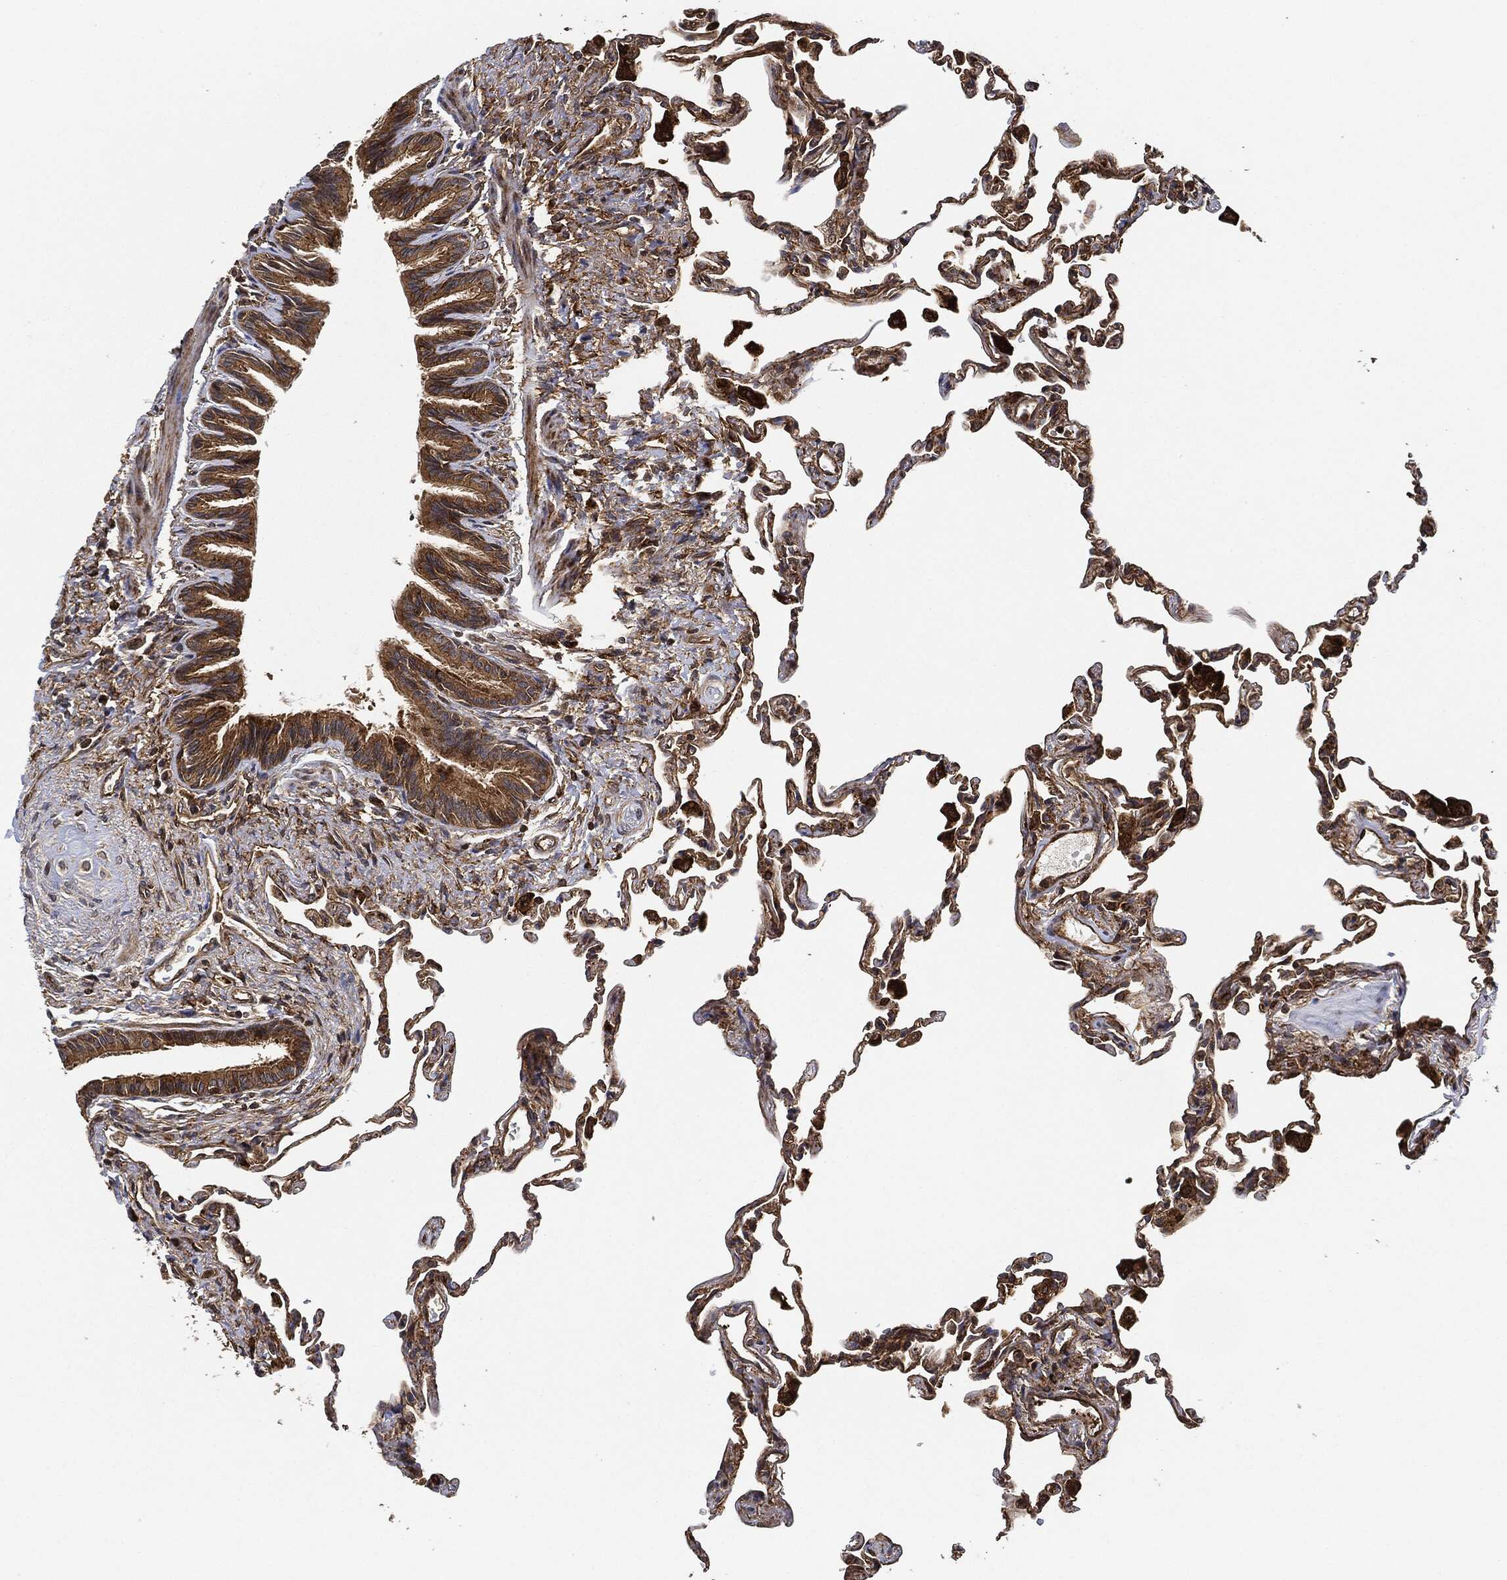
{"staining": {"intensity": "strong", "quantity": ">75%", "location": "cytoplasmic/membranous"}, "tissue": "lung", "cell_type": "Alveolar cells", "image_type": "normal", "snomed": [{"axis": "morphology", "description": "Normal tissue, NOS"}, {"axis": "topography", "description": "Lung"}], "caption": "The micrograph demonstrates staining of normal lung, revealing strong cytoplasmic/membranous protein expression (brown color) within alveolar cells. (Stains: DAB (3,3'-diaminobenzidine) in brown, nuclei in blue, Microscopy: brightfield microscopy at high magnification).", "gene": "MAP3K3", "patient": {"sex": "female", "age": 57}}